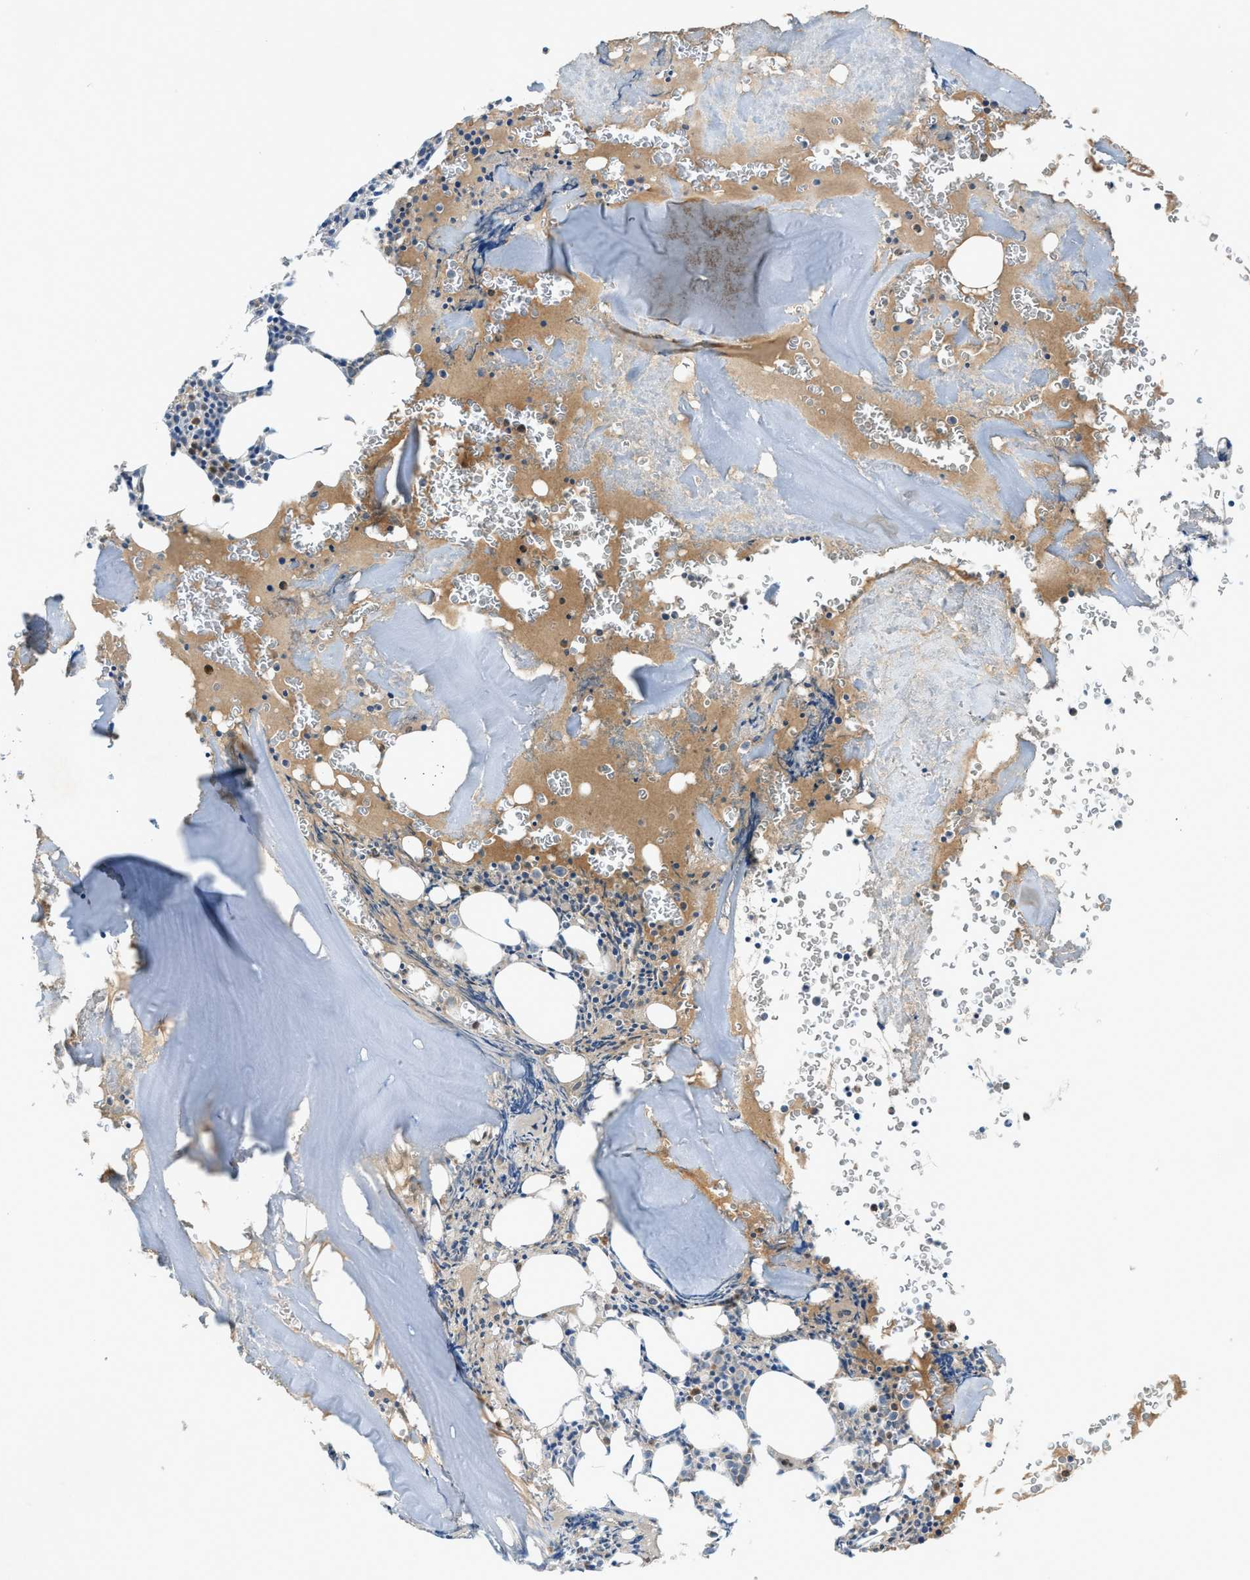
{"staining": {"intensity": "negative", "quantity": "none", "location": "none"}, "tissue": "bone marrow", "cell_type": "Hematopoietic cells", "image_type": "normal", "snomed": [{"axis": "morphology", "description": "Normal tissue, NOS"}, {"axis": "morphology", "description": "Inflammation, NOS"}, {"axis": "topography", "description": "Bone marrow"}], "caption": "A photomicrograph of bone marrow stained for a protein shows no brown staining in hematopoietic cells. (Stains: DAB immunohistochemistry with hematoxylin counter stain, Microscopy: brightfield microscopy at high magnification).", "gene": "DYRK1A", "patient": {"sex": "male", "age": 37}}